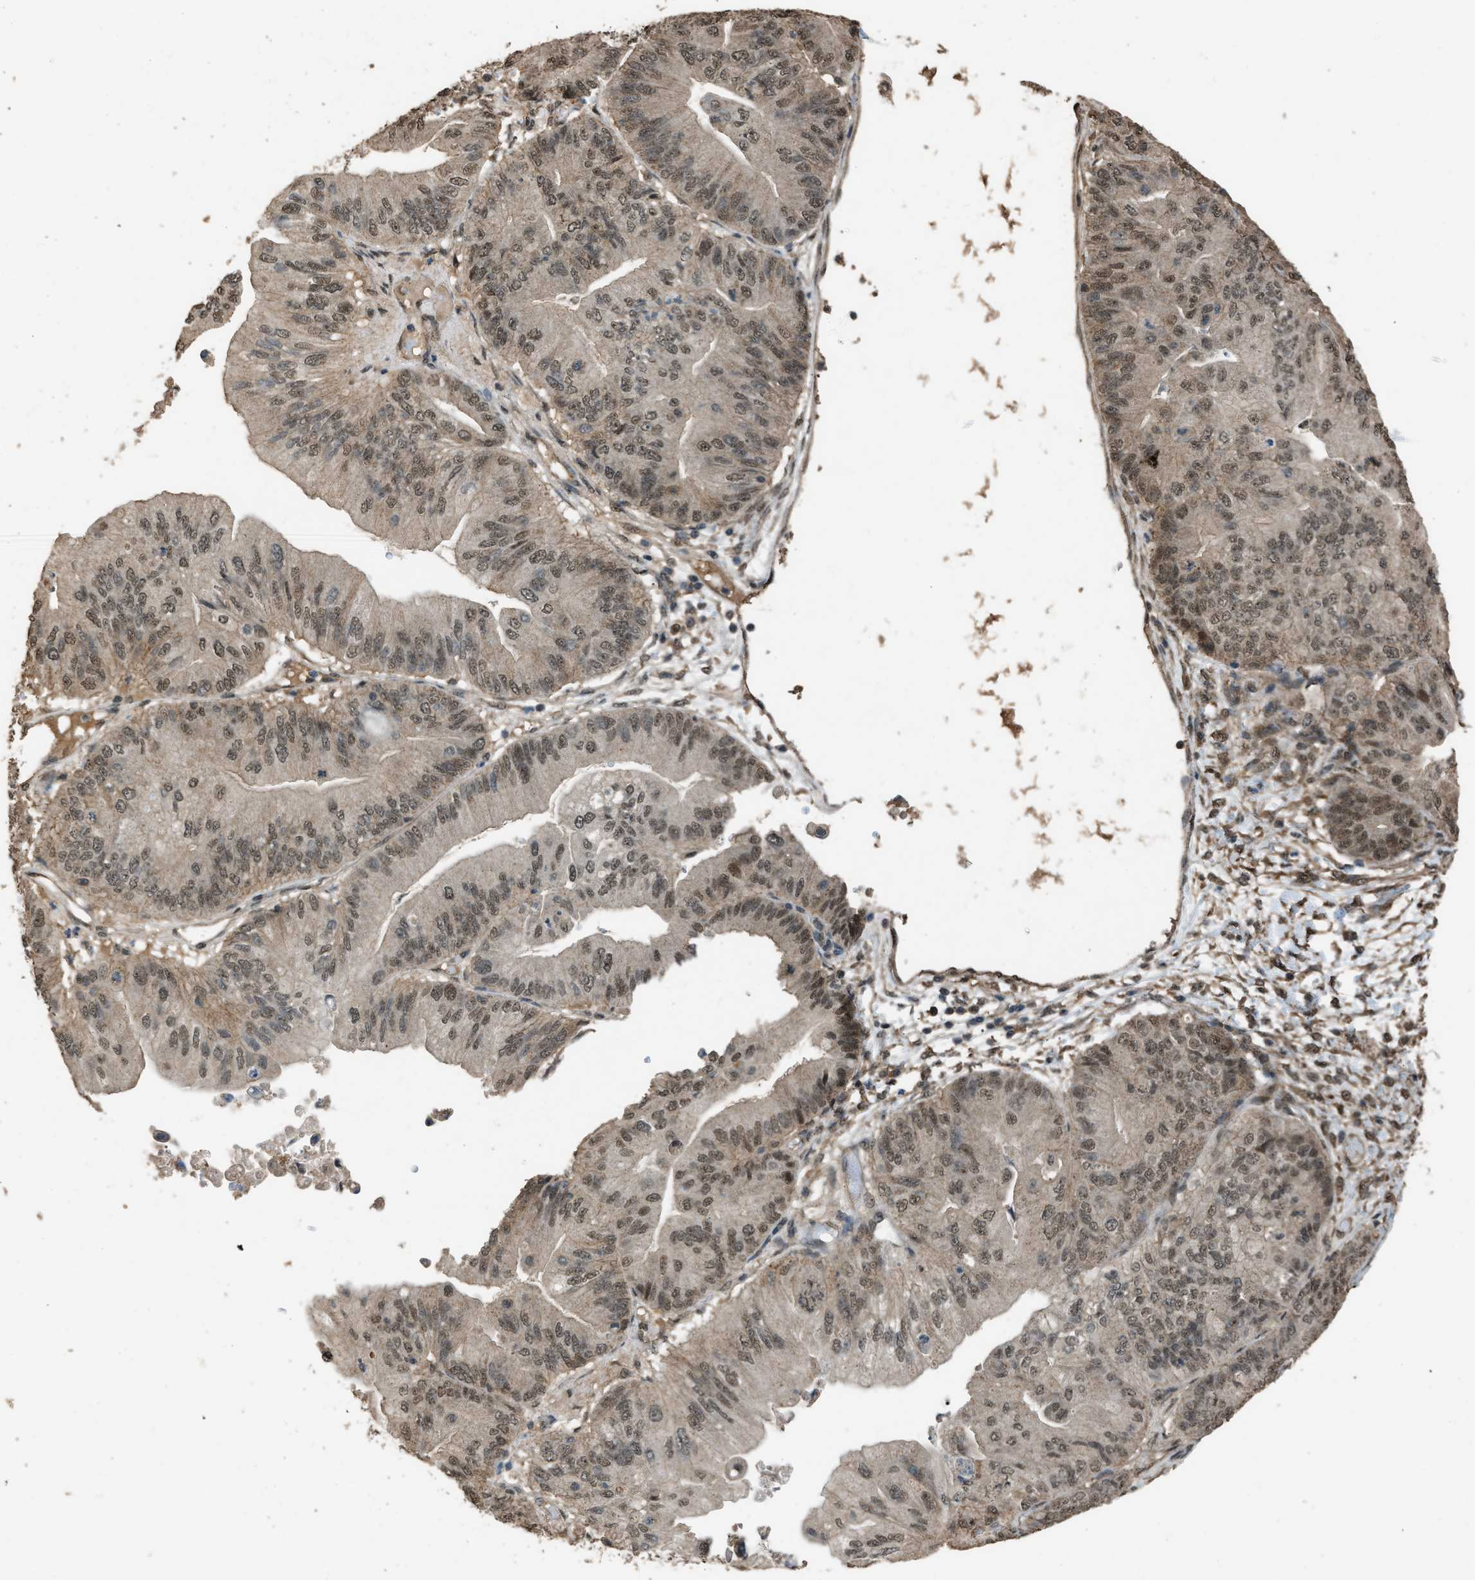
{"staining": {"intensity": "weak", "quantity": ">75%", "location": "nuclear"}, "tissue": "ovarian cancer", "cell_type": "Tumor cells", "image_type": "cancer", "snomed": [{"axis": "morphology", "description": "Cystadenocarcinoma, mucinous, NOS"}, {"axis": "topography", "description": "Ovary"}], "caption": "The immunohistochemical stain labels weak nuclear expression in tumor cells of ovarian cancer tissue.", "gene": "SERTAD2", "patient": {"sex": "female", "age": 61}}